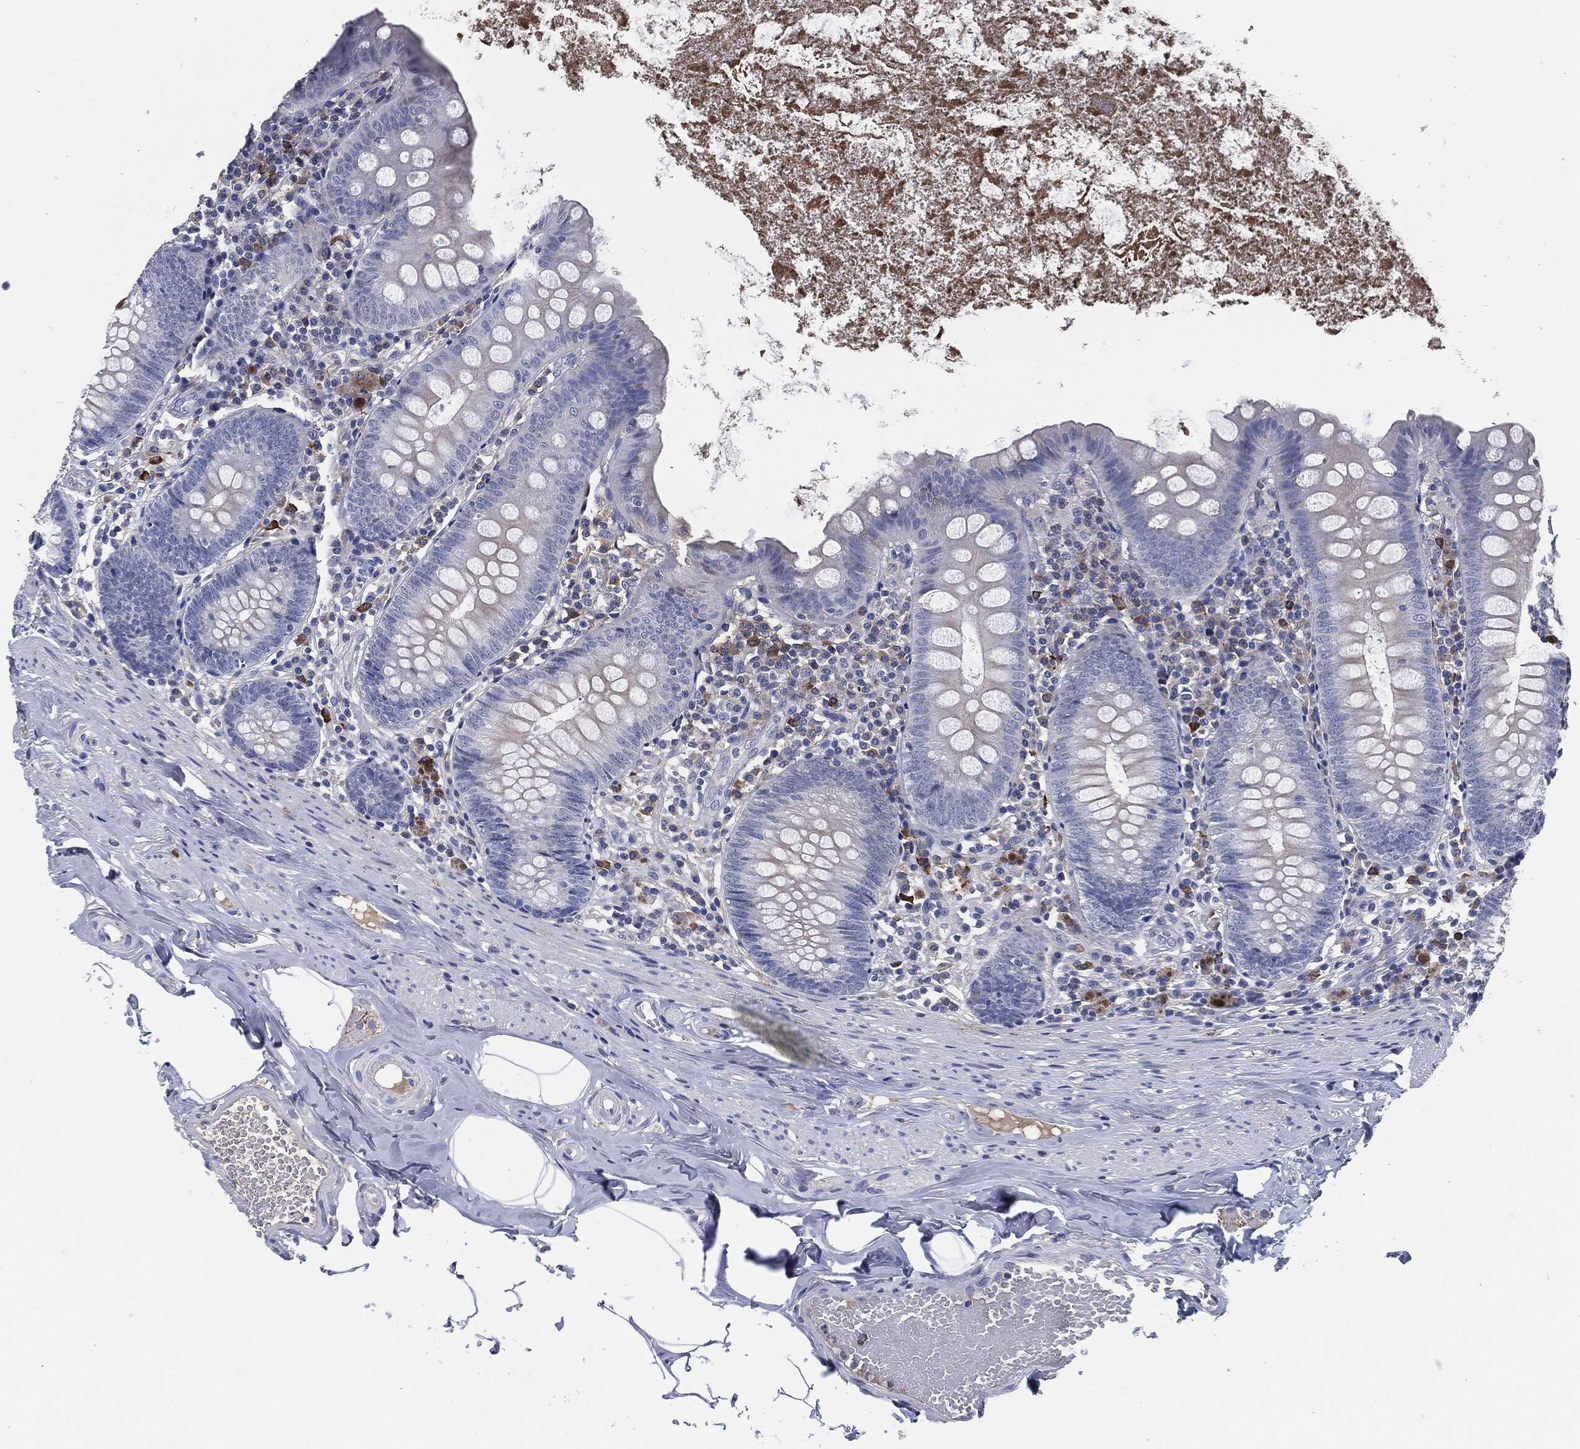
{"staining": {"intensity": "negative", "quantity": "none", "location": "none"}, "tissue": "appendix", "cell_type": "Glandular cells", "image_type": "normal", "snomed": [{"axis": "morphology", "description": "Normal tissue, NOS"}, {"axis": "topography", "description": "Appendix"}], "caption": "Micrograph shows no significant protein positivity in glandular cells of unremarkable appendix. The staining was performed using DAB (3,3'-diaminobenzidine) to visualize the protein expression in brown, while the nuclei were stained in blue with hematoxylin (Magnification: 20x).", "gene": "CD27", "patient": {"sex": "female", "age": 82}}